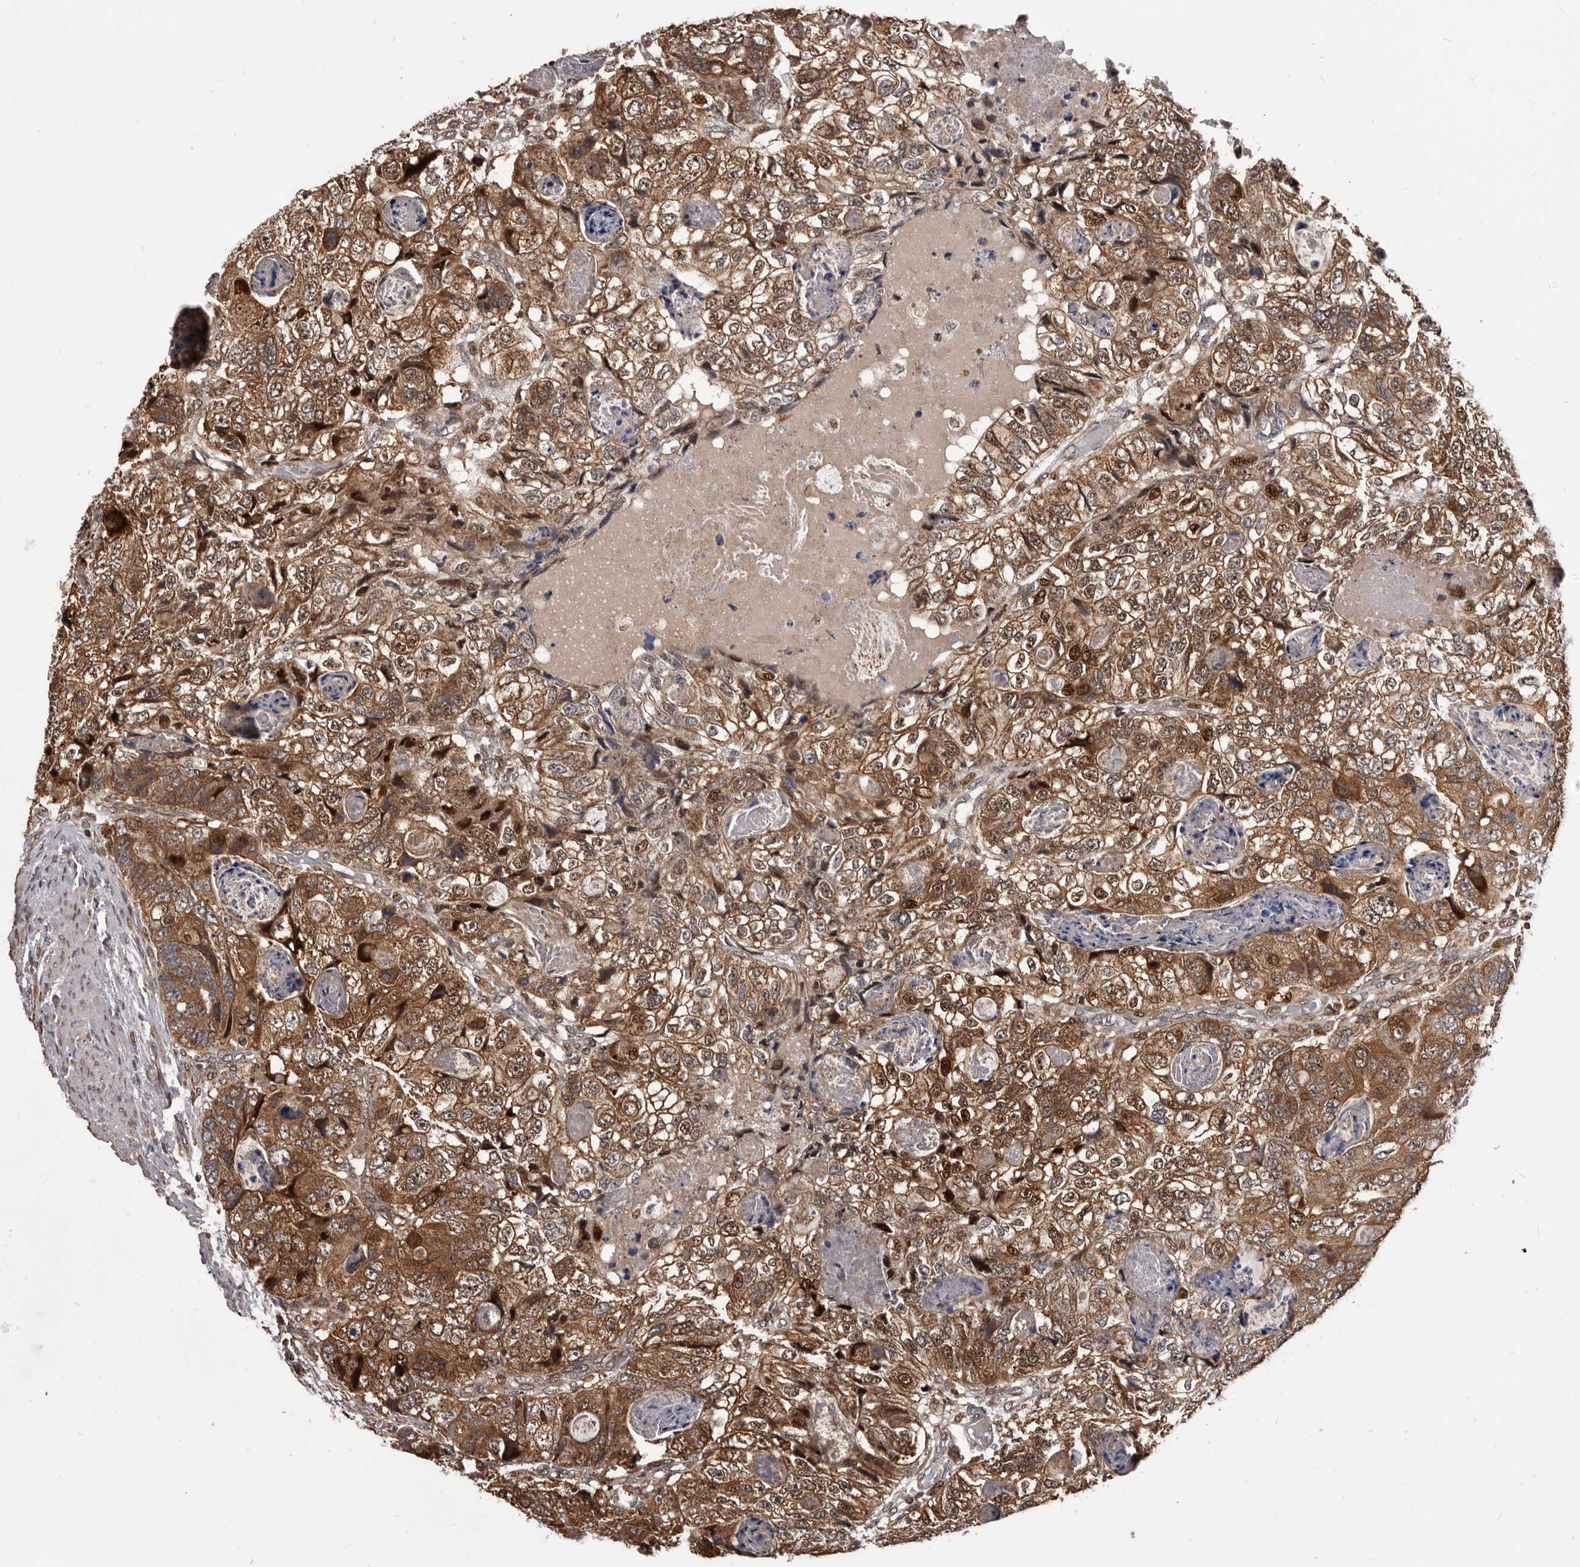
{"staining": {"intensity": "moderate", "quantity": ">75%", "location": "cytoplasmic/membranous,nuclear"}, "tissue": "colorectal cancer", "cell_type": "Tumor cells", "image_type": "cancer", "snomed": [{"axis": "morphology", "description": "Adenocarcinoma, NOS"}, {"axis": "topography", "description": "Rectum"}], "caption": "This is a photomicrograph of immunohistochemistry staining of colorectal cancer, which shows moderate staining in the cytoplasmic/membranous and nuclear of tumor cells.", "gene": "MAP3K14", "patient": {"sex": "male", "age": 59}}